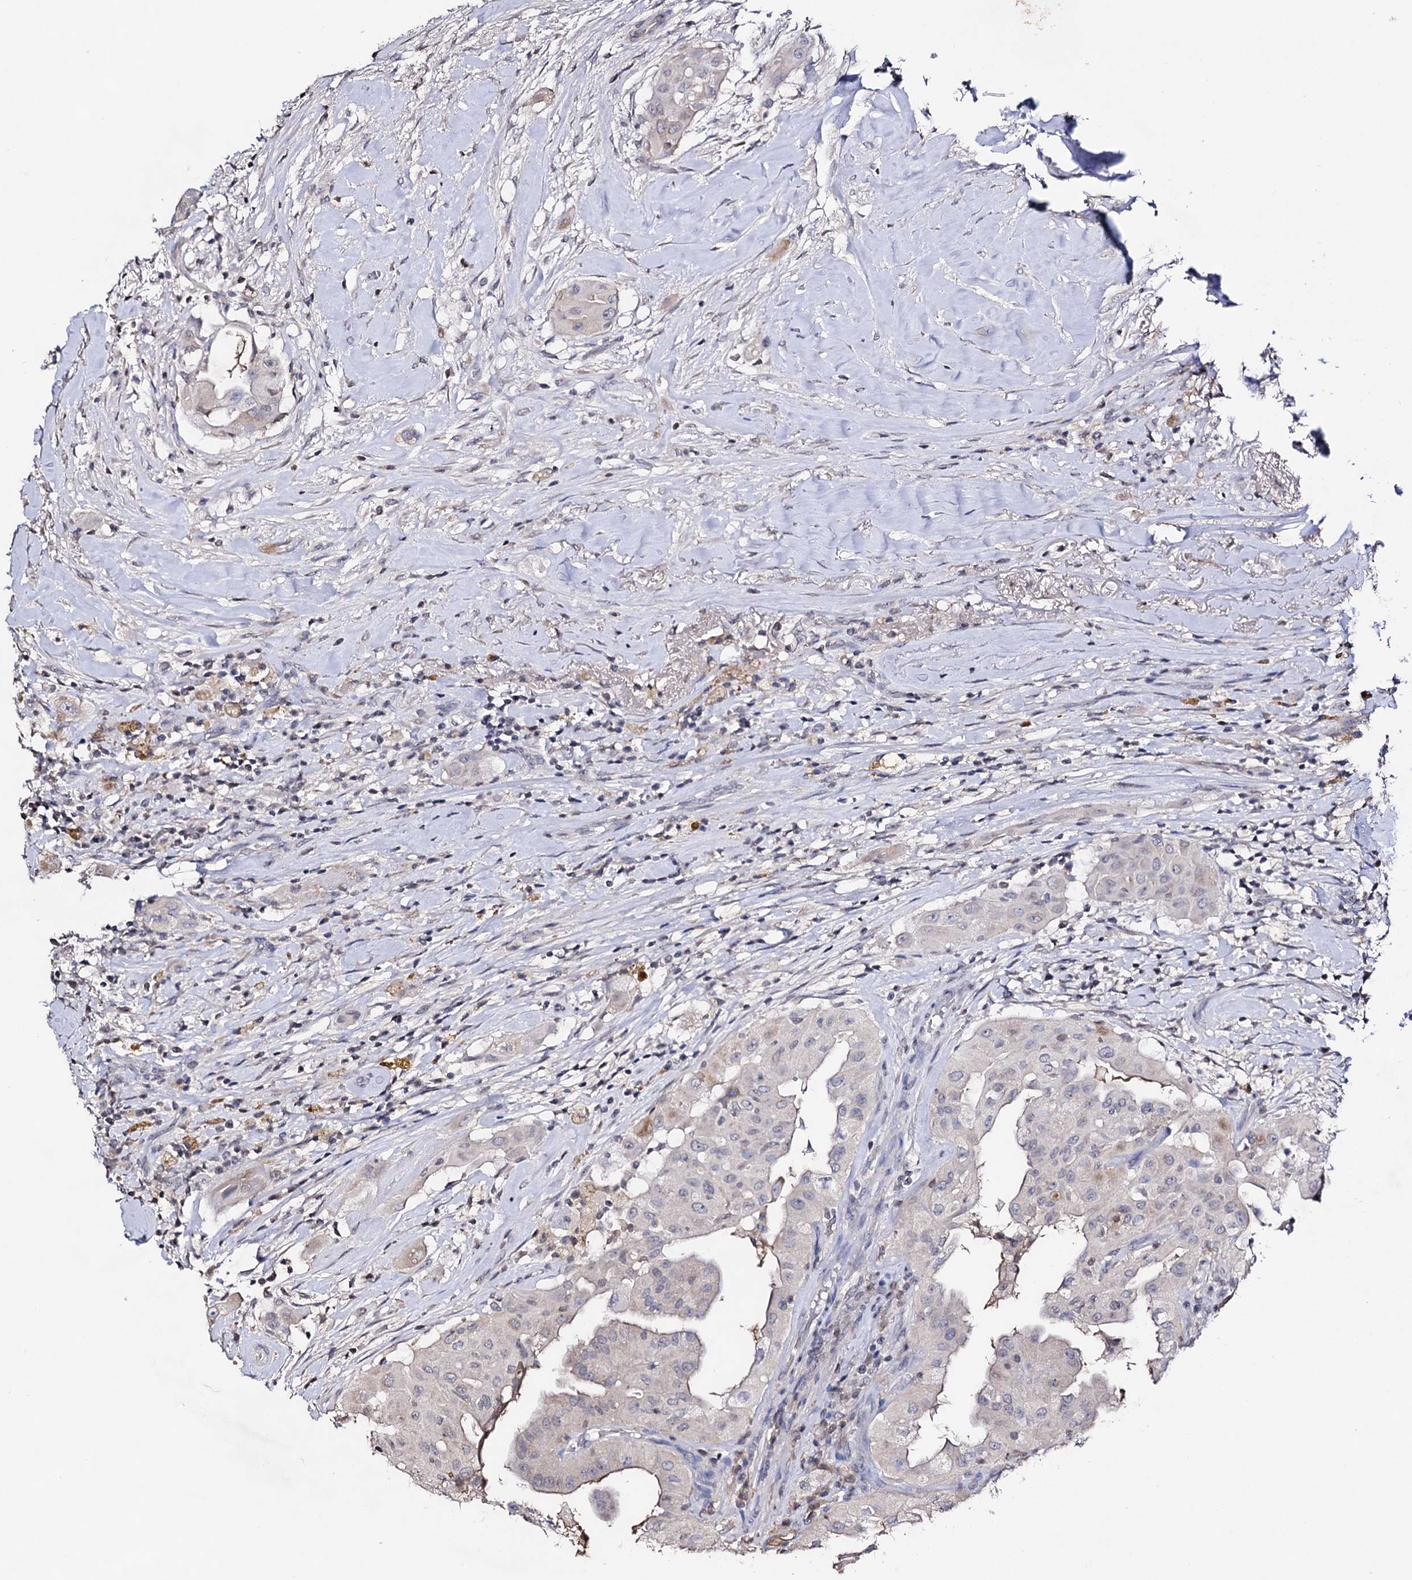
{"staining": {"intensity": "weak", "quantity": "<25%", "location": "cytoplasmic/membranous"}, "tissue": "thyroid cancer", "cell_type": "Tumor cells", "image_type": "cancer", "snomed": [{"axis": "morphology", "description": "Papillary adenocarcinoma, NOS"}, {"axis": "topography", "description": "Thyroid gland"}], "caption": "Human thyroid cancer (papillary adenocarcinoma) stained for a protein using immunohistochemistry displays no positivity in tumor cells.", "gene": "PLIN1", "patient": {"sex": "female", "age": 59}}